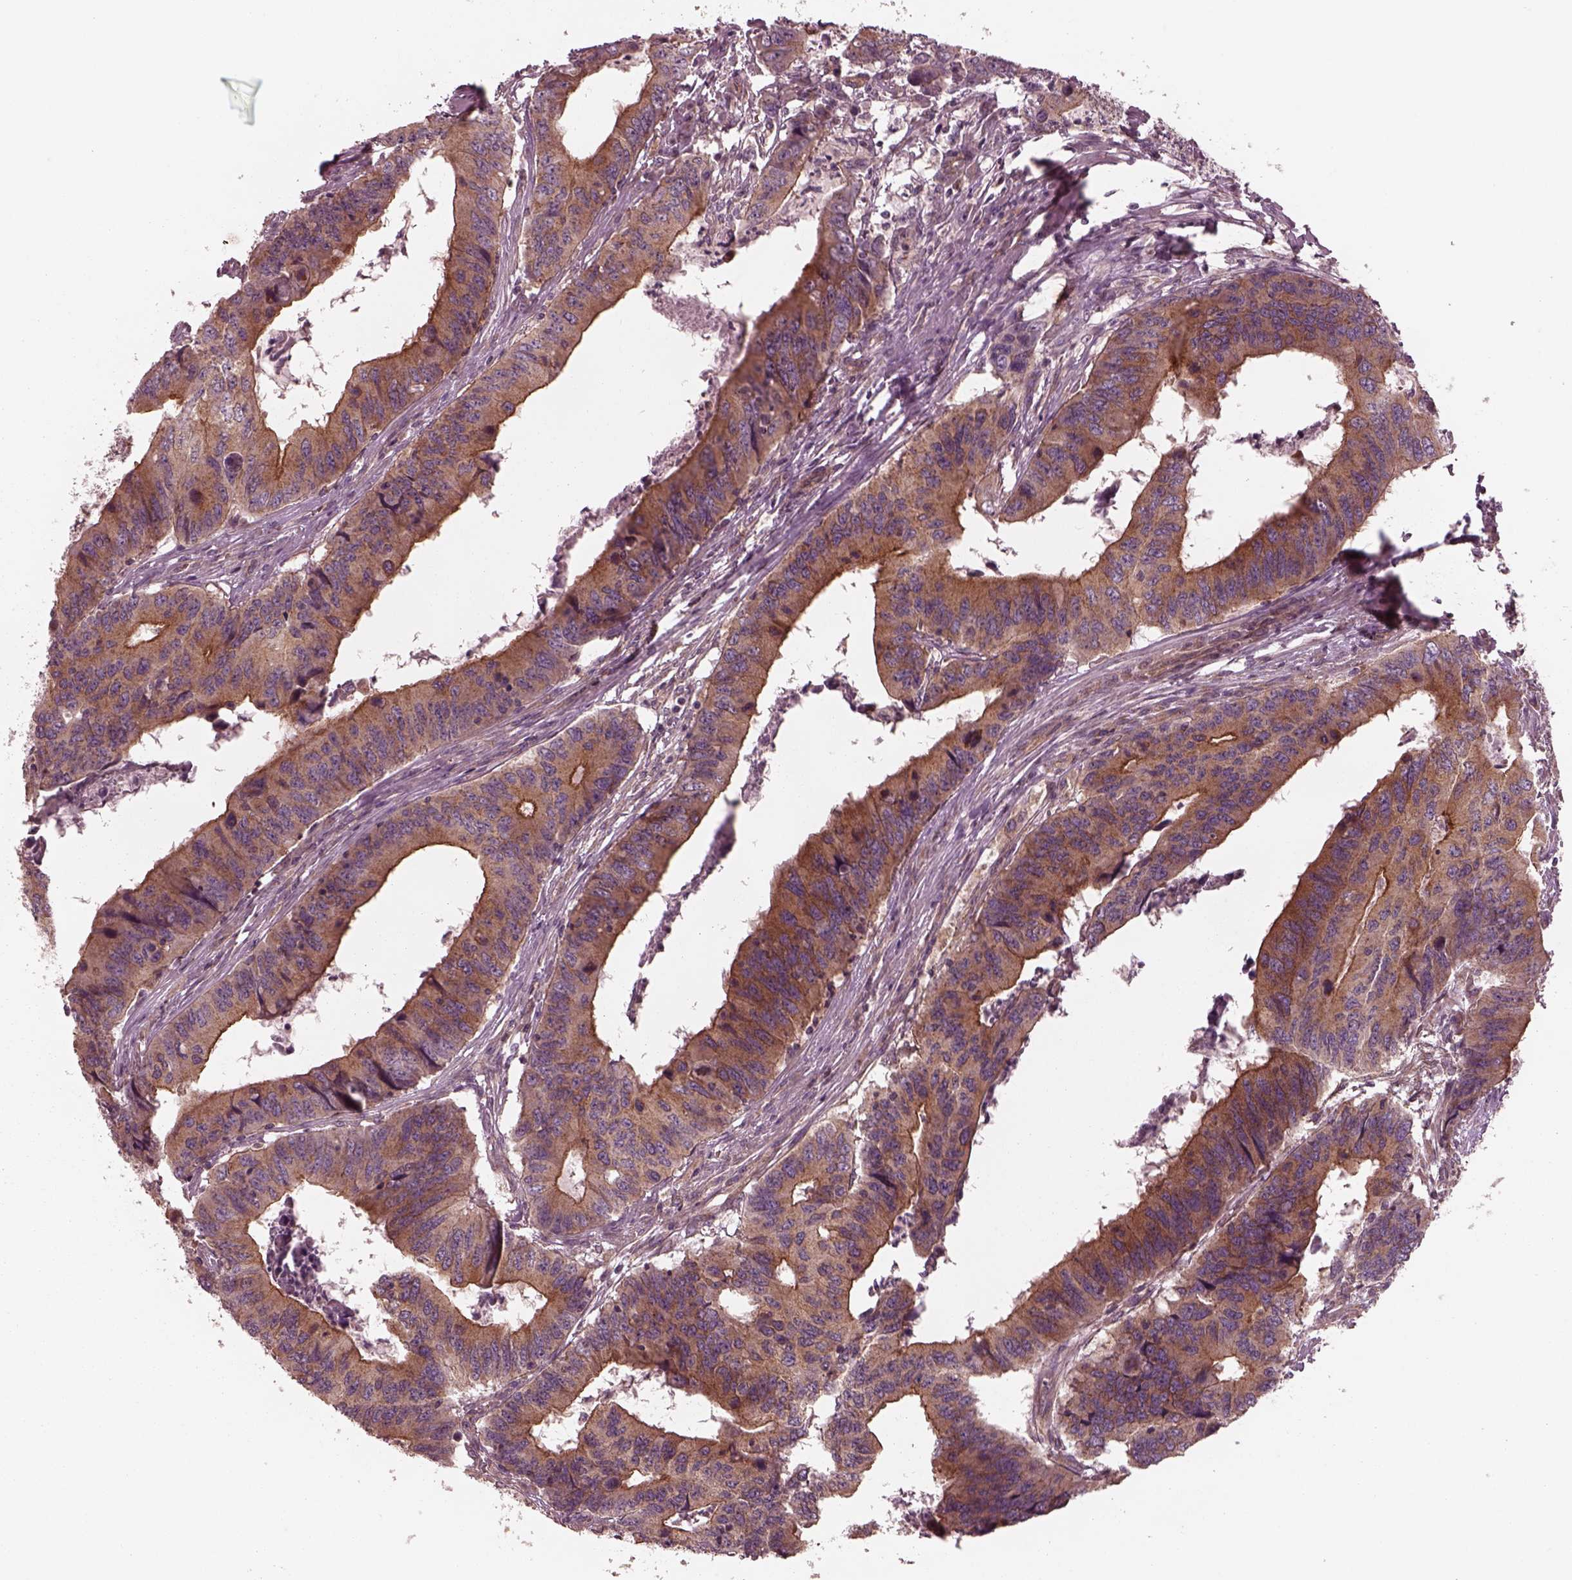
{"staining": {"intensity": "moderate", "quantity": ">75%", "location": "cytoplasmic/membranous"}, "tissue": "colorectal cancer", "cell_type": "Tumor cells", "image_type": "cancer", "snomed": [{"axis": "morphology", "description": "Adenocarcinoma, NOS"}, {"axis": "topography", "description": "Colon"}], "caption": "Colorectal adenocarcinoma stained with a protein marker demonstrates moderate staining in tumor cells.", "gene": "TUBG1", "patient": {"sex": "male", "age": 53}}